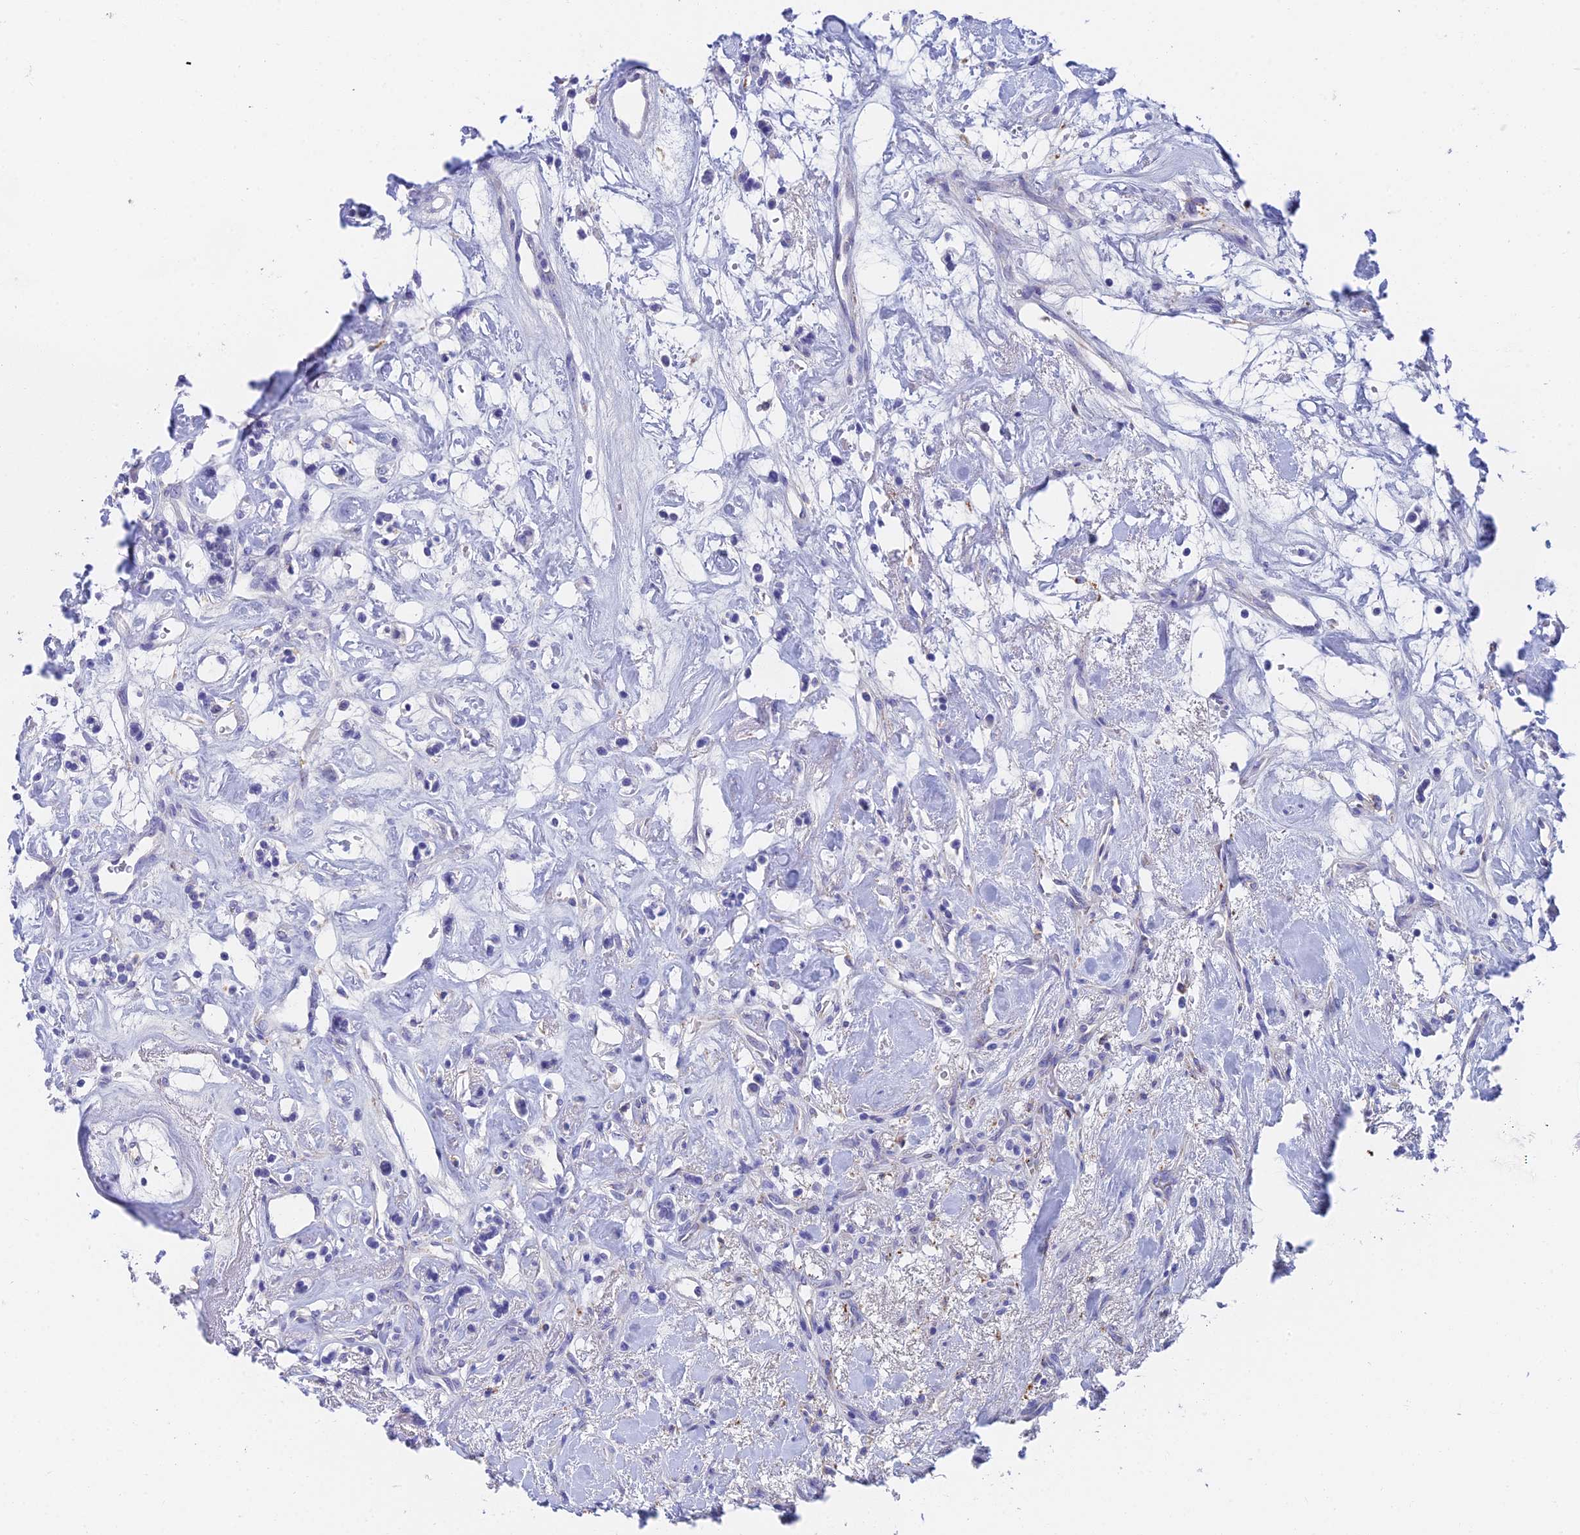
{"staining": {"intensity": "negative", "quantity": "none", "location": "none"}, "tissue": "renal cancer", "cell_type": "Tumor cells", "image_type": "cancer", "snomed": [{"axis": "morphology", "description": "Adenocarcinoma, NOS"}, {"axis": "topography", "description": "Kidney"}], "caption": "This is a image of IHC staining of renal cancer, which shows no expression in tumor cells. Brightfield microscopy of IHC stained with DAB (3,3'-diaminobenzidine) (brown) and hematoxylin (blue), captured at high magnification.", "gene": "ADAMTS13", "patient": {"sex": "male", "age": 77}}